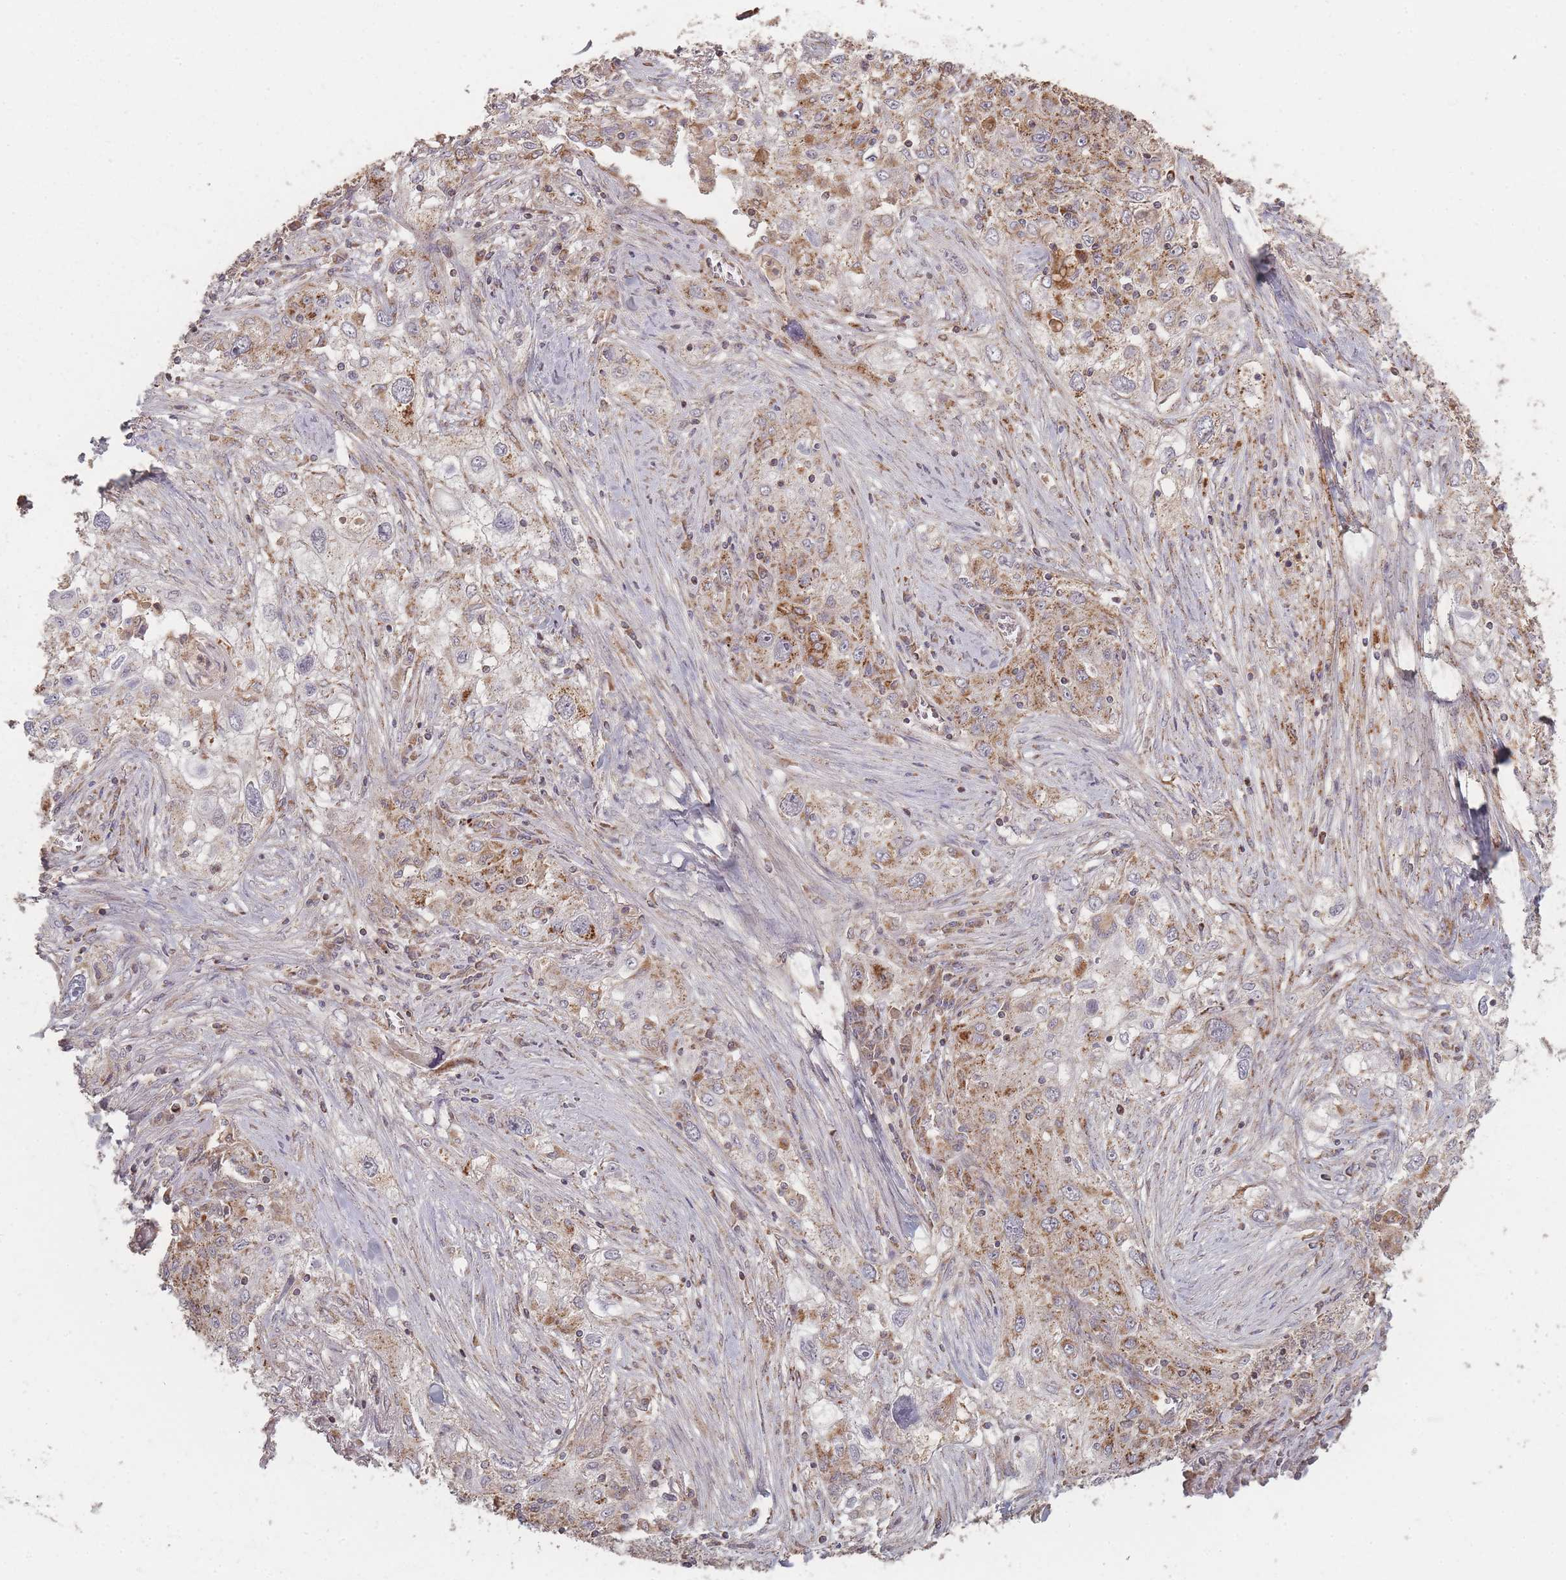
{"staining": {"intensity": "moderate", "quantity": ">75%", "location": "cytoplasmic/membranous"}, "tissue": "lung cancer", "cell_type": "Tumor cells", "image_type": "cancer", "snomed": [{"axis": "morphology", "description": "Squamous cell carcinoma, NOS"}, {"axis": "topography", "description": "Lung"}], "caption": "Human lung cancer (squamous cell carcinoma) stained with a brown dye displays moderate cytoplasmic/membranous positive positivity in about >75% of tumor cells.", "gene": "LYRM7", "patient": {"sex": "female", "age": 69}}